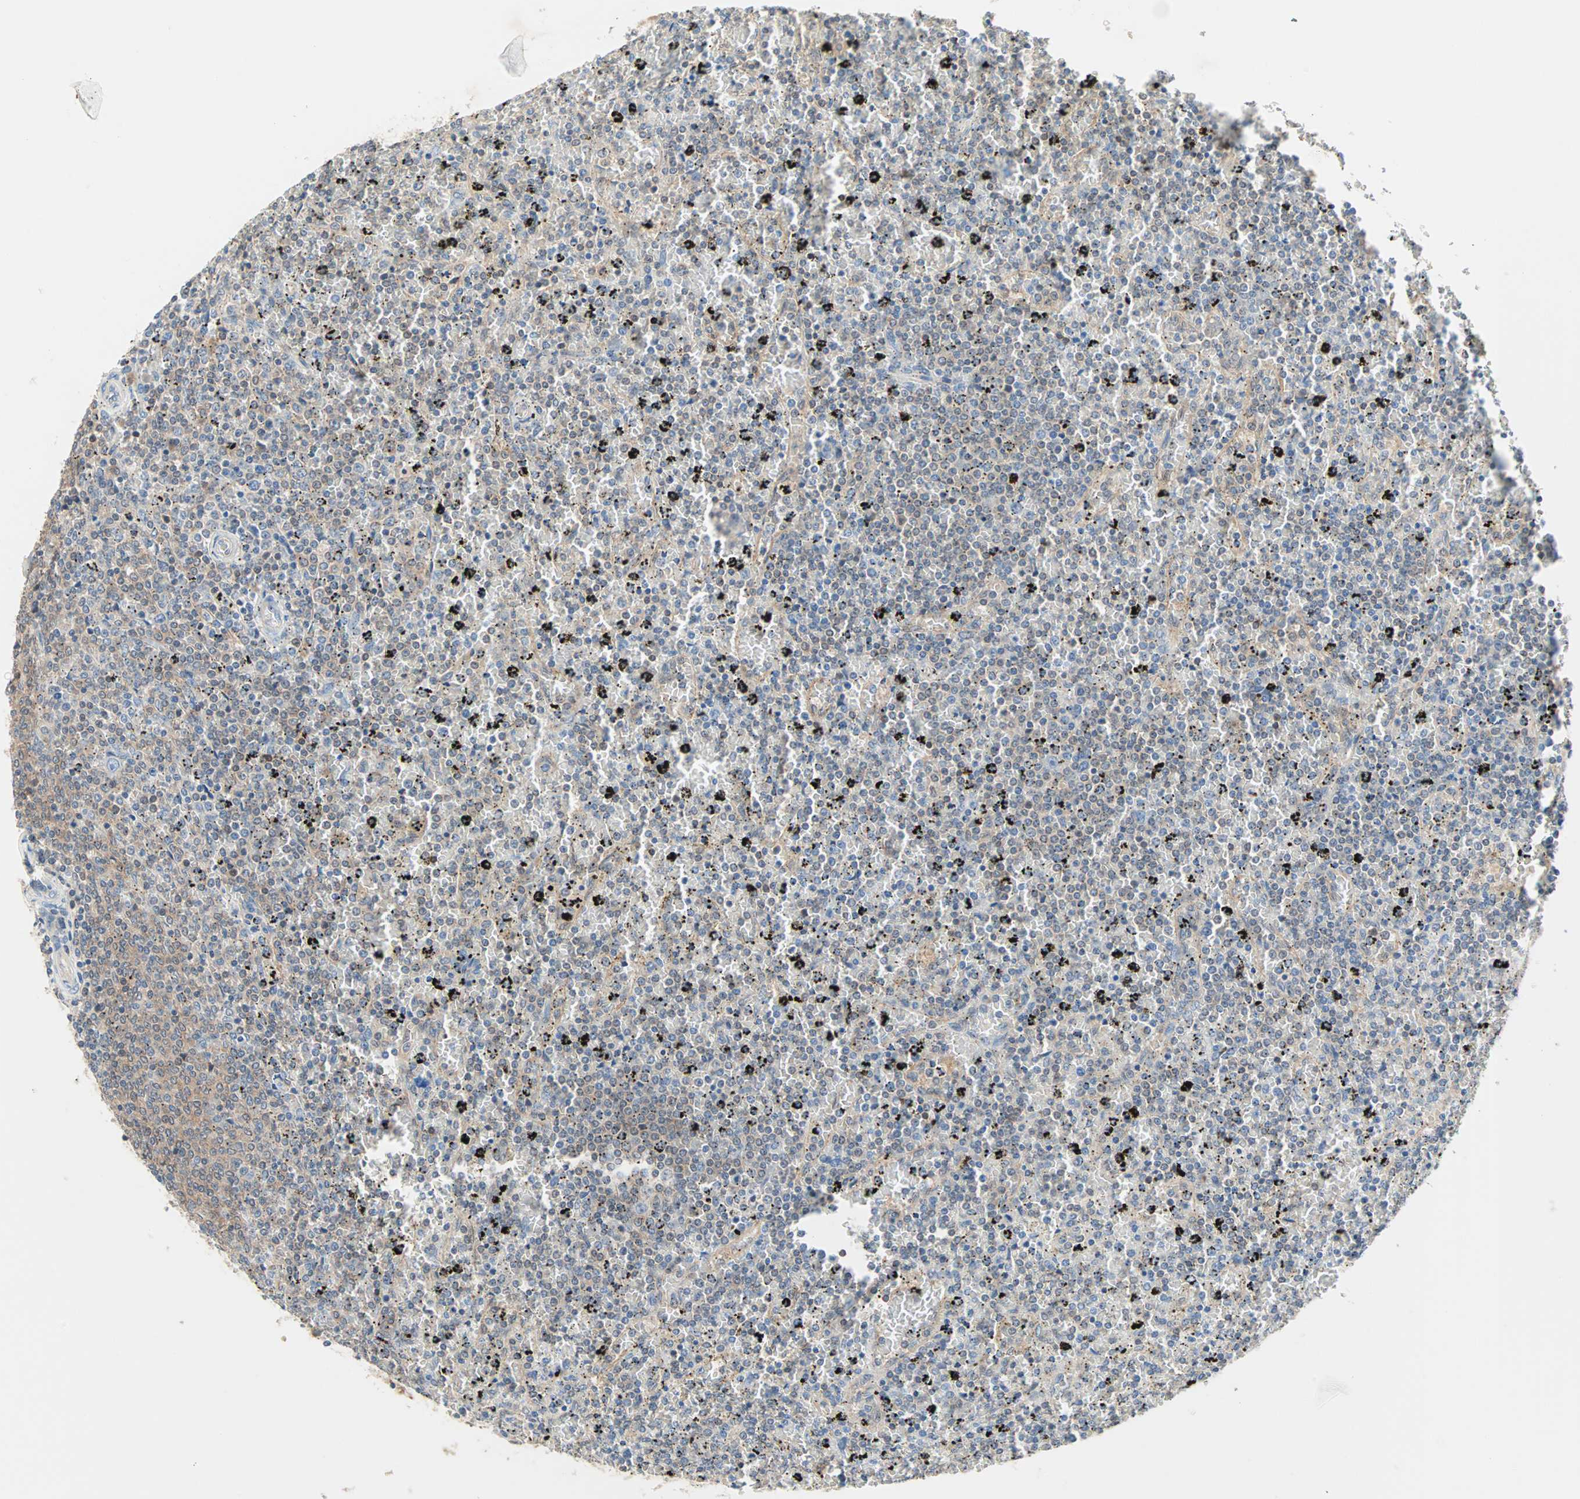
{"staining": {"intensity": "weak", "quantity": "25%-75%", "location": "cytoplasmic/membranous"}, "tissue": "lymphoma", "cell_type": "Tumor cells", "image_type": "cancer", "snomed": [{"axis": "morphology", "description": "Malignant lymphoma, non-Hodgkin's type, Low grade"}, {"axis": "topography", "description": "Spleen"}], "caption": "Immunohistochemical staining of human lymphoma reveals low levels of weak cytoplasmic/membranous positivity in about 25%-75% of tumor cells. (brown staining indicates protein expression, while blue staining denotes nuclei).", "gene": "MPI", "patient": {"sex": "female", "age": 77}}